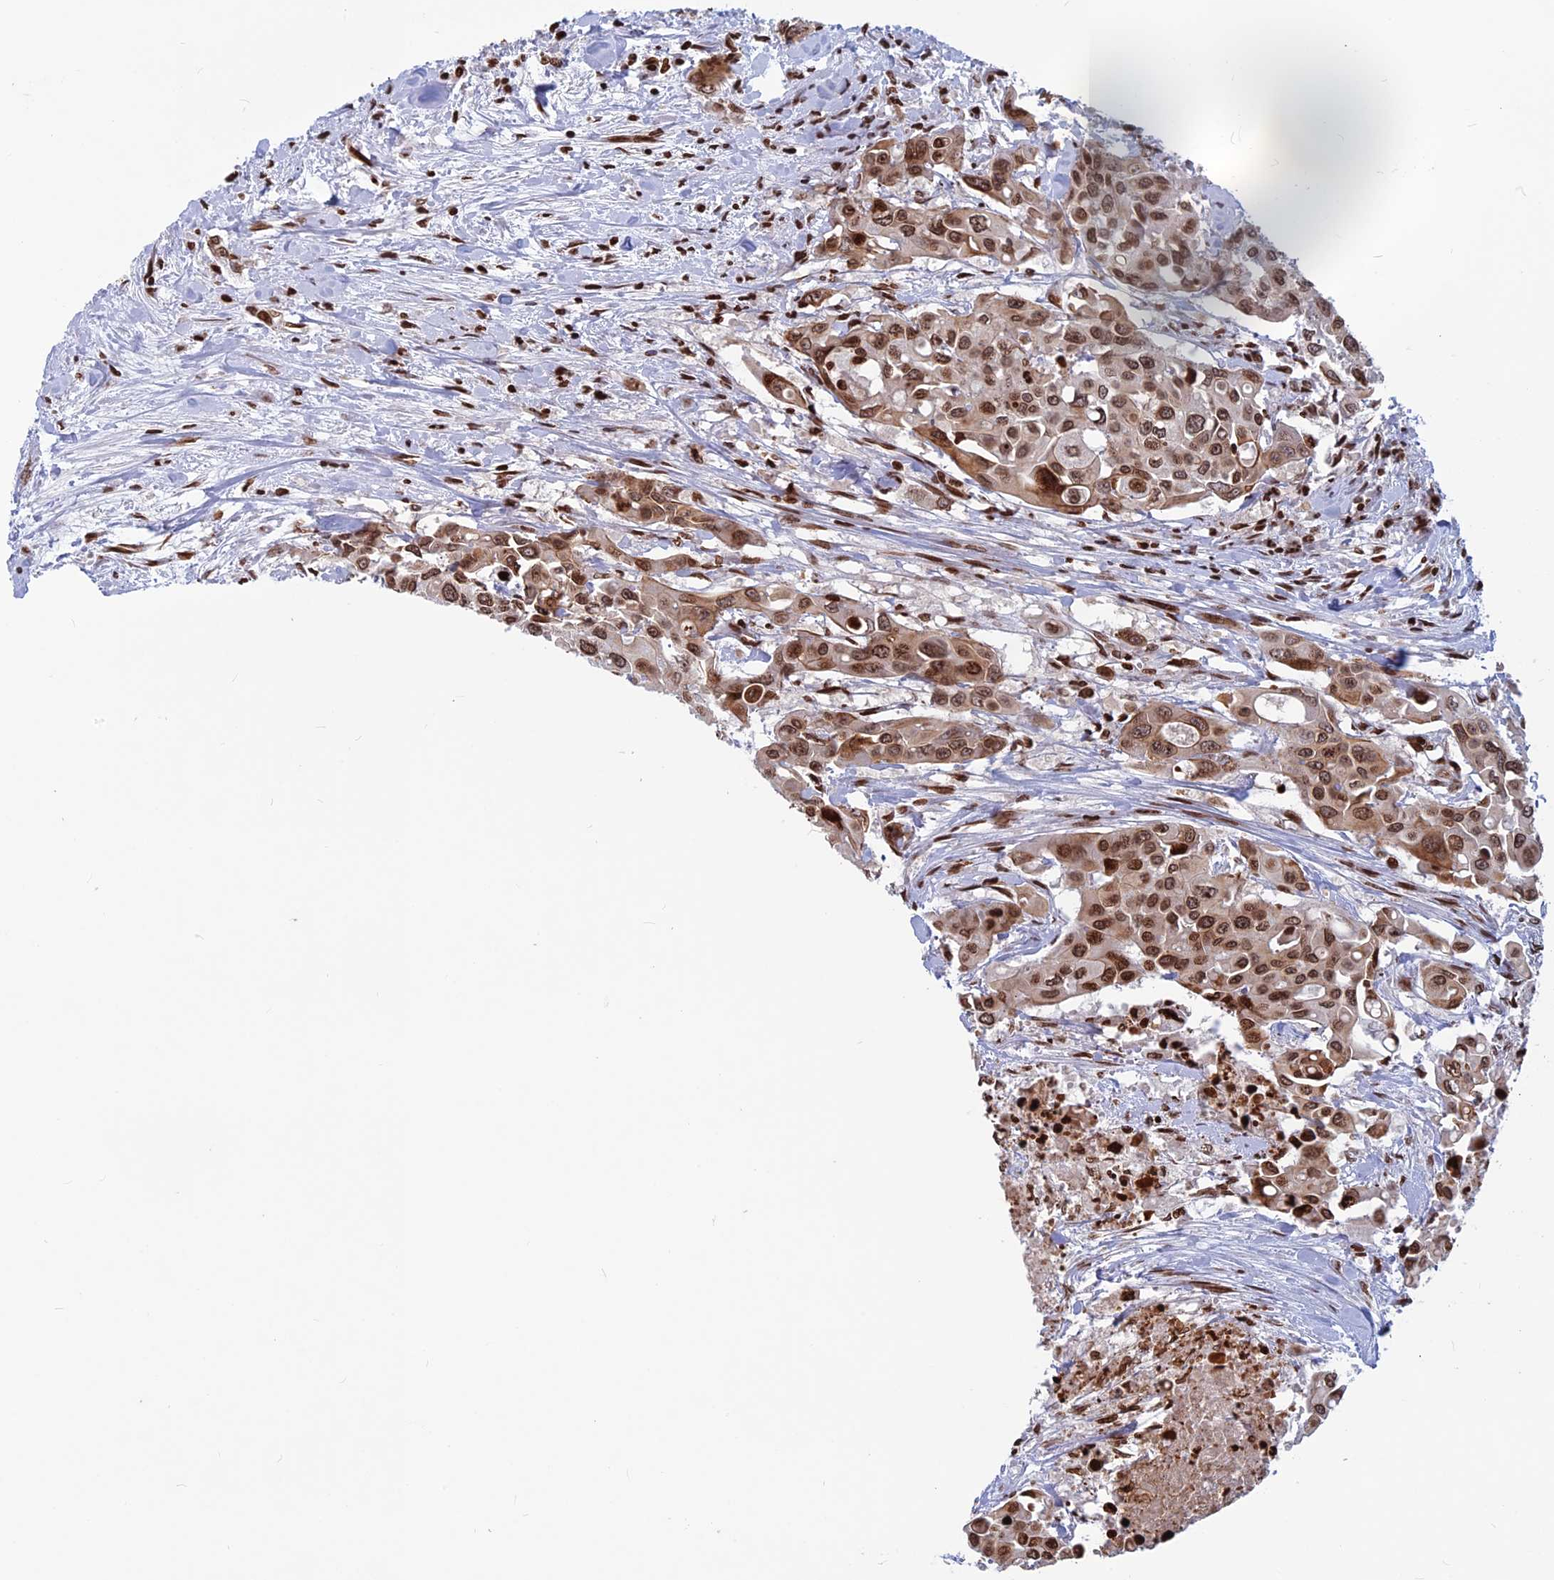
{"staining": {"intensity": "moderate", "quantity": ">75%", "location": "nuclear"}, "tissue": "colorectal cancer", "cell_type": "Tumor cells", "image_type": "cancer", "snomed": [{"axis": "morphology", "description": "Adenocarcinoma, NOS"}, {"axis": "topography", "description": "Colon"}], "caption": "High-power microscopy captured an immunohistochemistry micrograph of colorectal adenocarcinoma, revealing moderate nuclear expression in approximately >75% of tumor cells.", "gene": "TET2", "patient": {"sex": "male", "age": 77}}